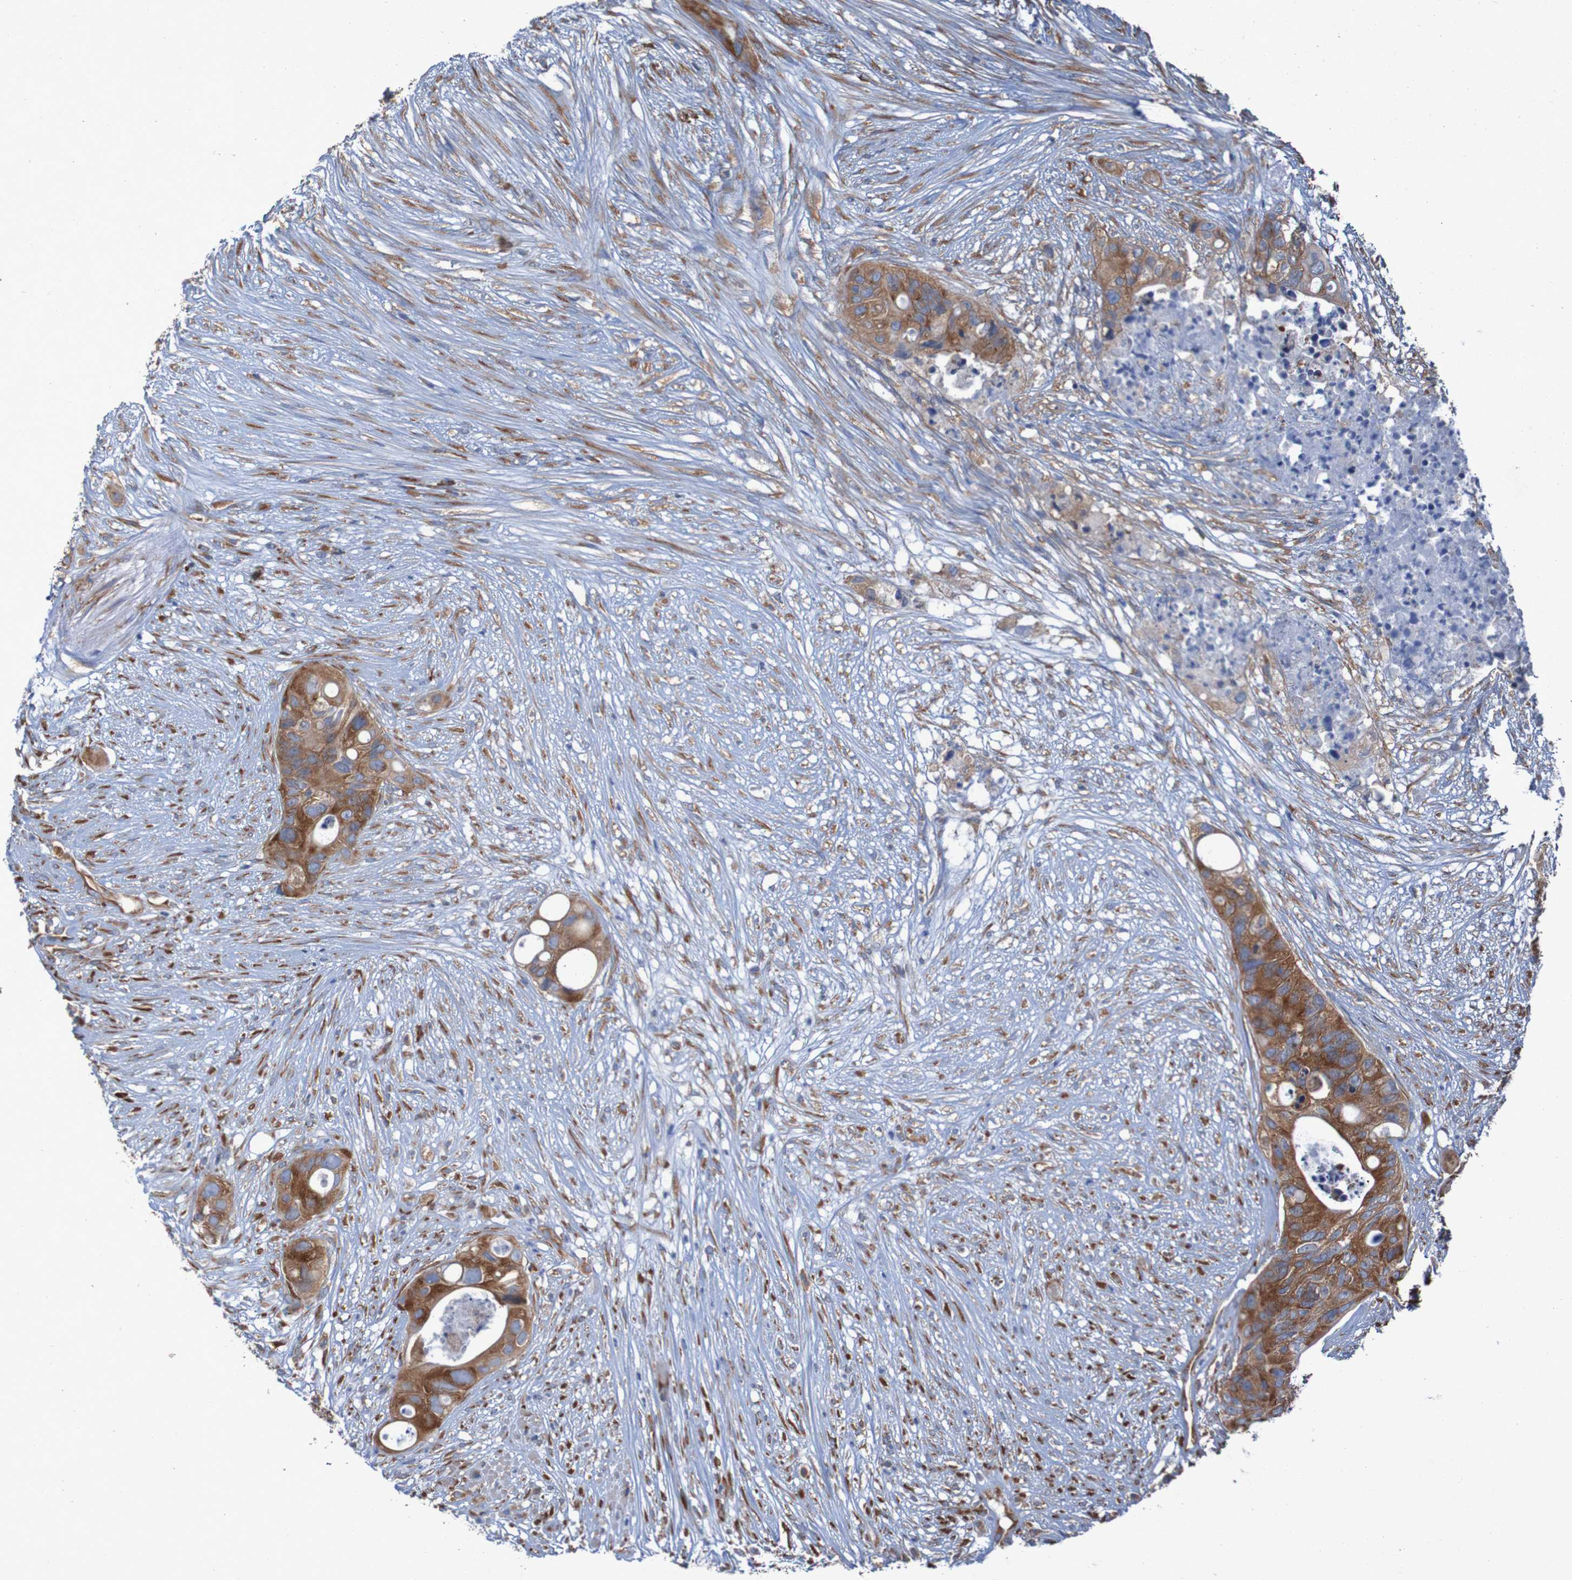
{"staining": {"intensity": "strong", "quantity": ">75%", "location": "cytoplasmic/membranous"}, "tissue": "colorectal cancer", "cell_type": "Tumor cells", "image_type": "cancer", "snomed": [{"axis": "morphology", "description": "Adenocarcinoma, NOS"}, {"axis": "topography", "description": "Colon"}], "caption": "IHC of human colorectal cancer (adenocarcinoma) reveals high levels of strong cytoplasmic/membranous positivity in about >75% of tumor cells.", "gene": "RPL10", "patient": {"sex": "female", "age": 57}}